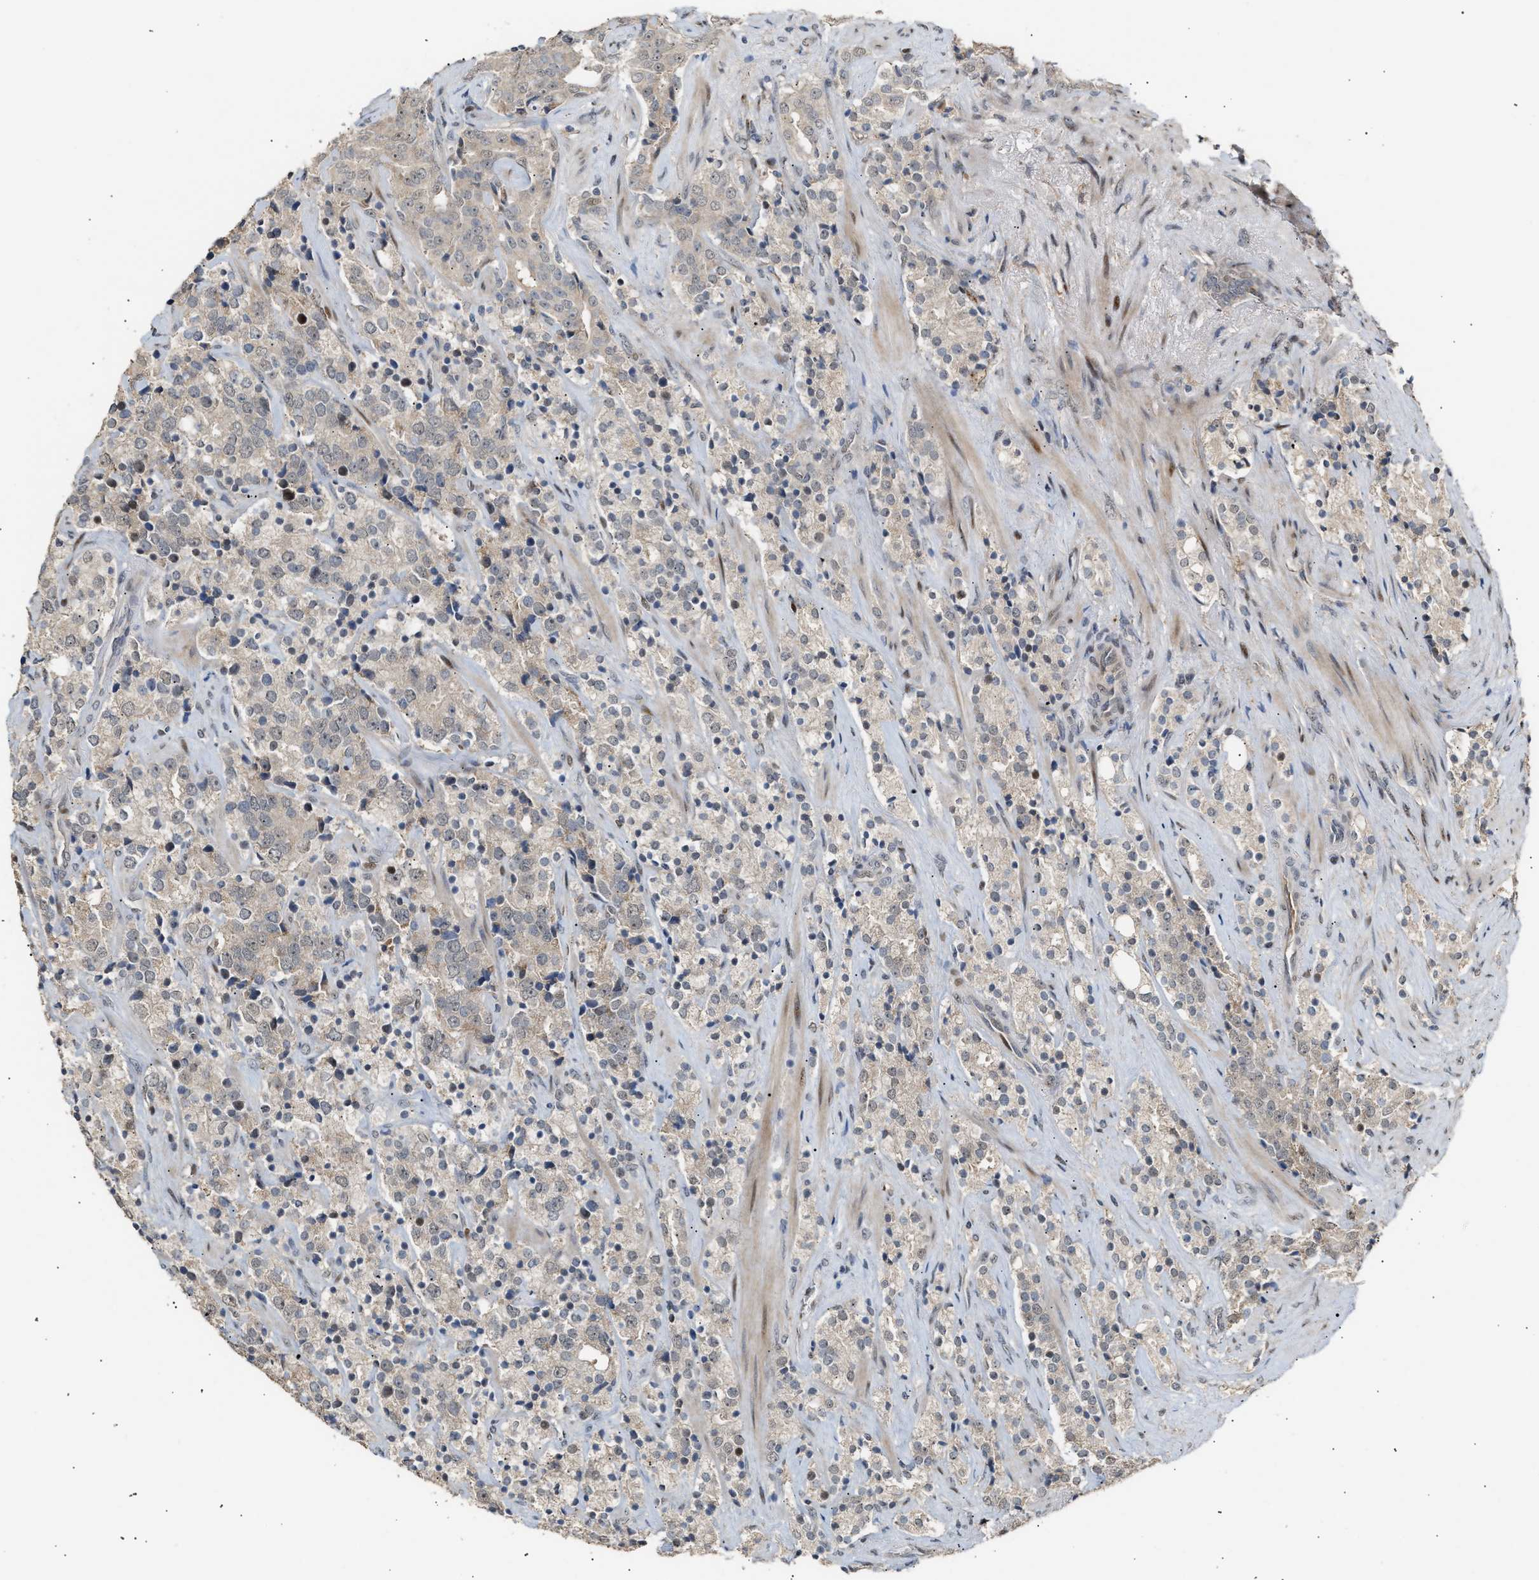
{"staining": {"intensity": "weak", "quantity": "<25%", "location": "cytoplasmic/membranous,nuclear"}, "tissue": "prostate cancer", "cell_type": "Tumor cells", "image_type": "cancer", "snomed": [{"axis": "morphology", "description": "Adenocarcinoma, High grade"}, {"axis": "topography", "description": "Prostate"}], "caption": "Immunohistochemistry of high-grade adenocarcinoma (prostate) displays no expression in tumor cells.", "gene": "ZFAND5", "patient": {"sex": "male", "age": 71}}